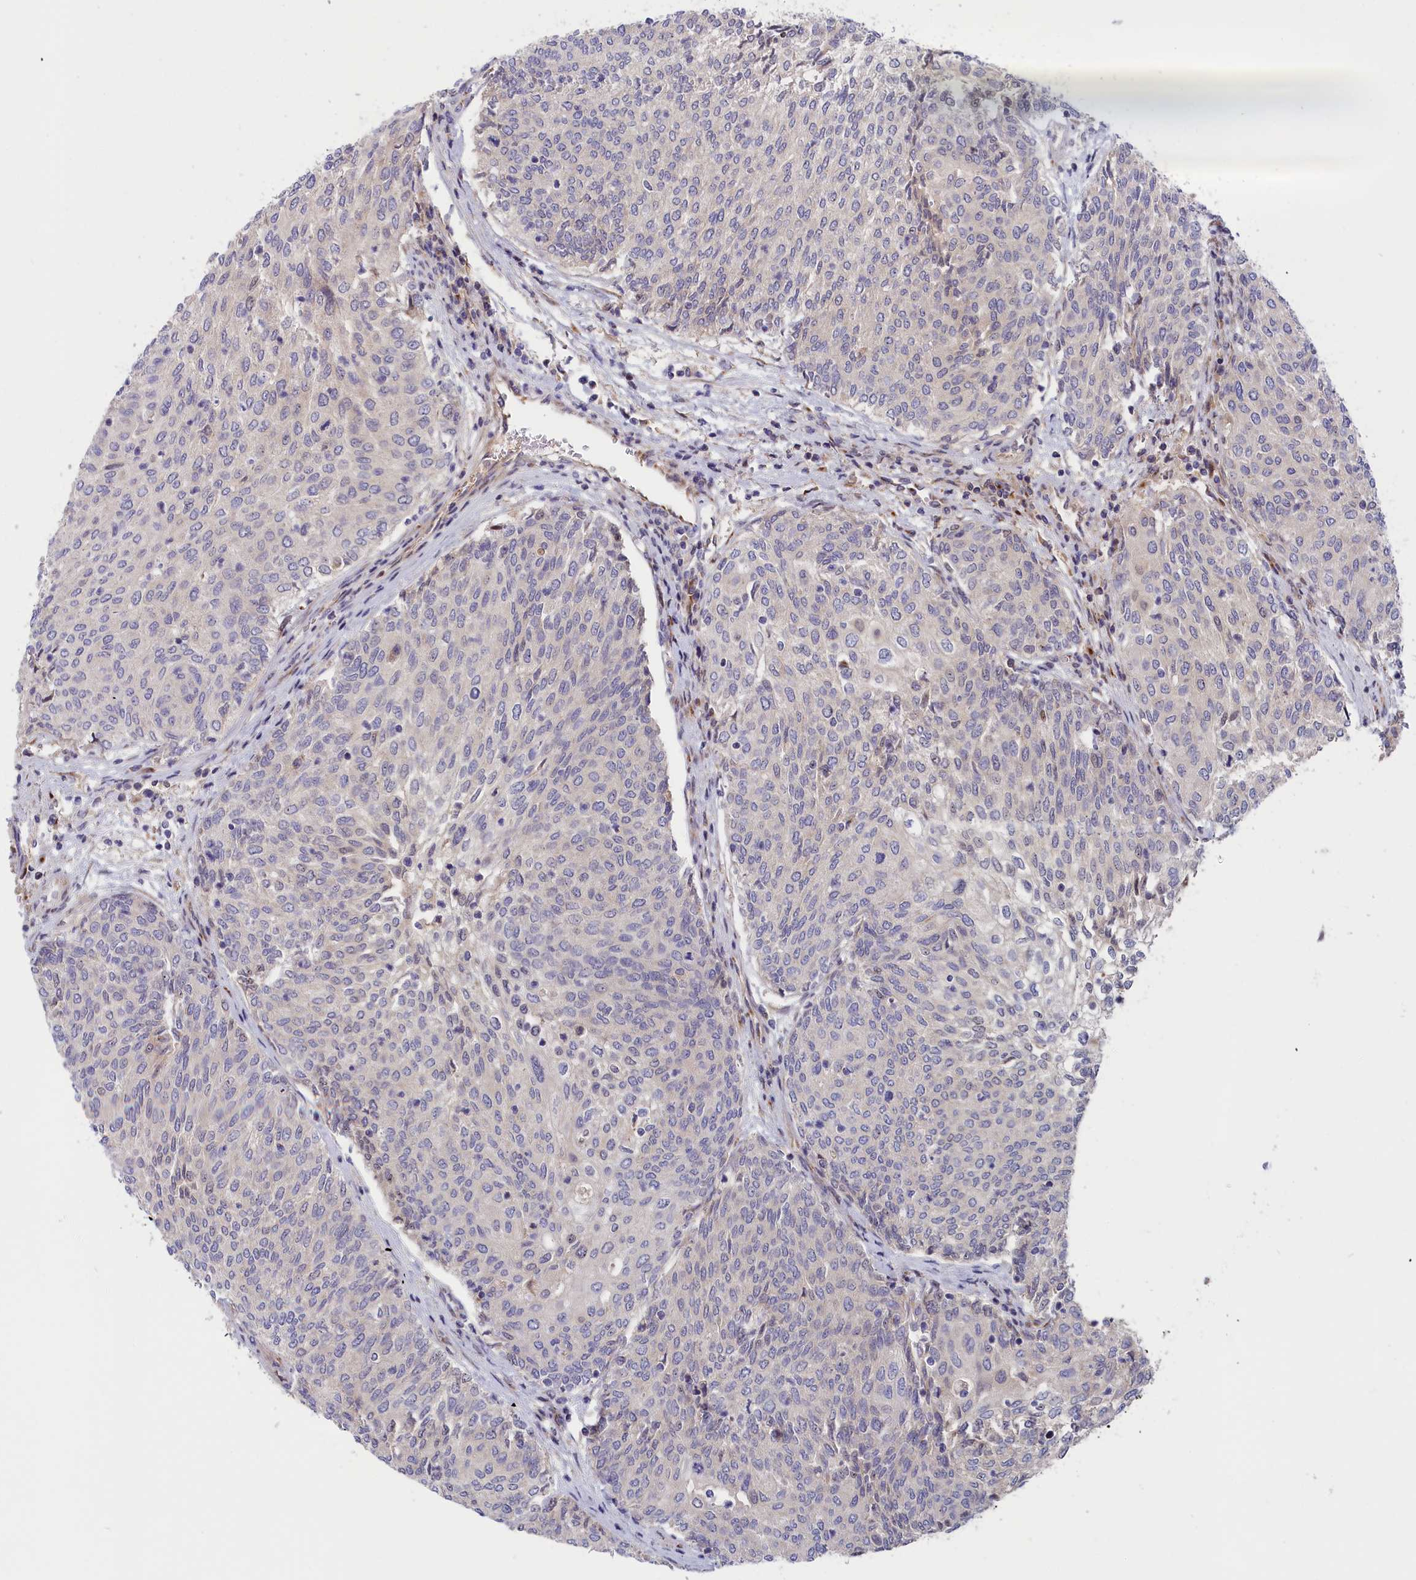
{"staining": {"intensity": "weak", "quantity": "<25%", "location": "nuclear"}, "tissue": "urothelial cancer", "cell_type": "Tumor cells", "image_type": "cancer", "snomed": [{"axis": "morphology", "description": "Urothelial carcinoma, High grade"}, {"axis": "topography", "description": "Urinary bladder"}], "caption": "Human urothelial carcinoma (high-grade) stained for a protein using immunohistochemistry exhibits no positivity in tumor cells.", "gene": "CHST12", "patient": {"sex": "female", "age": 79}}